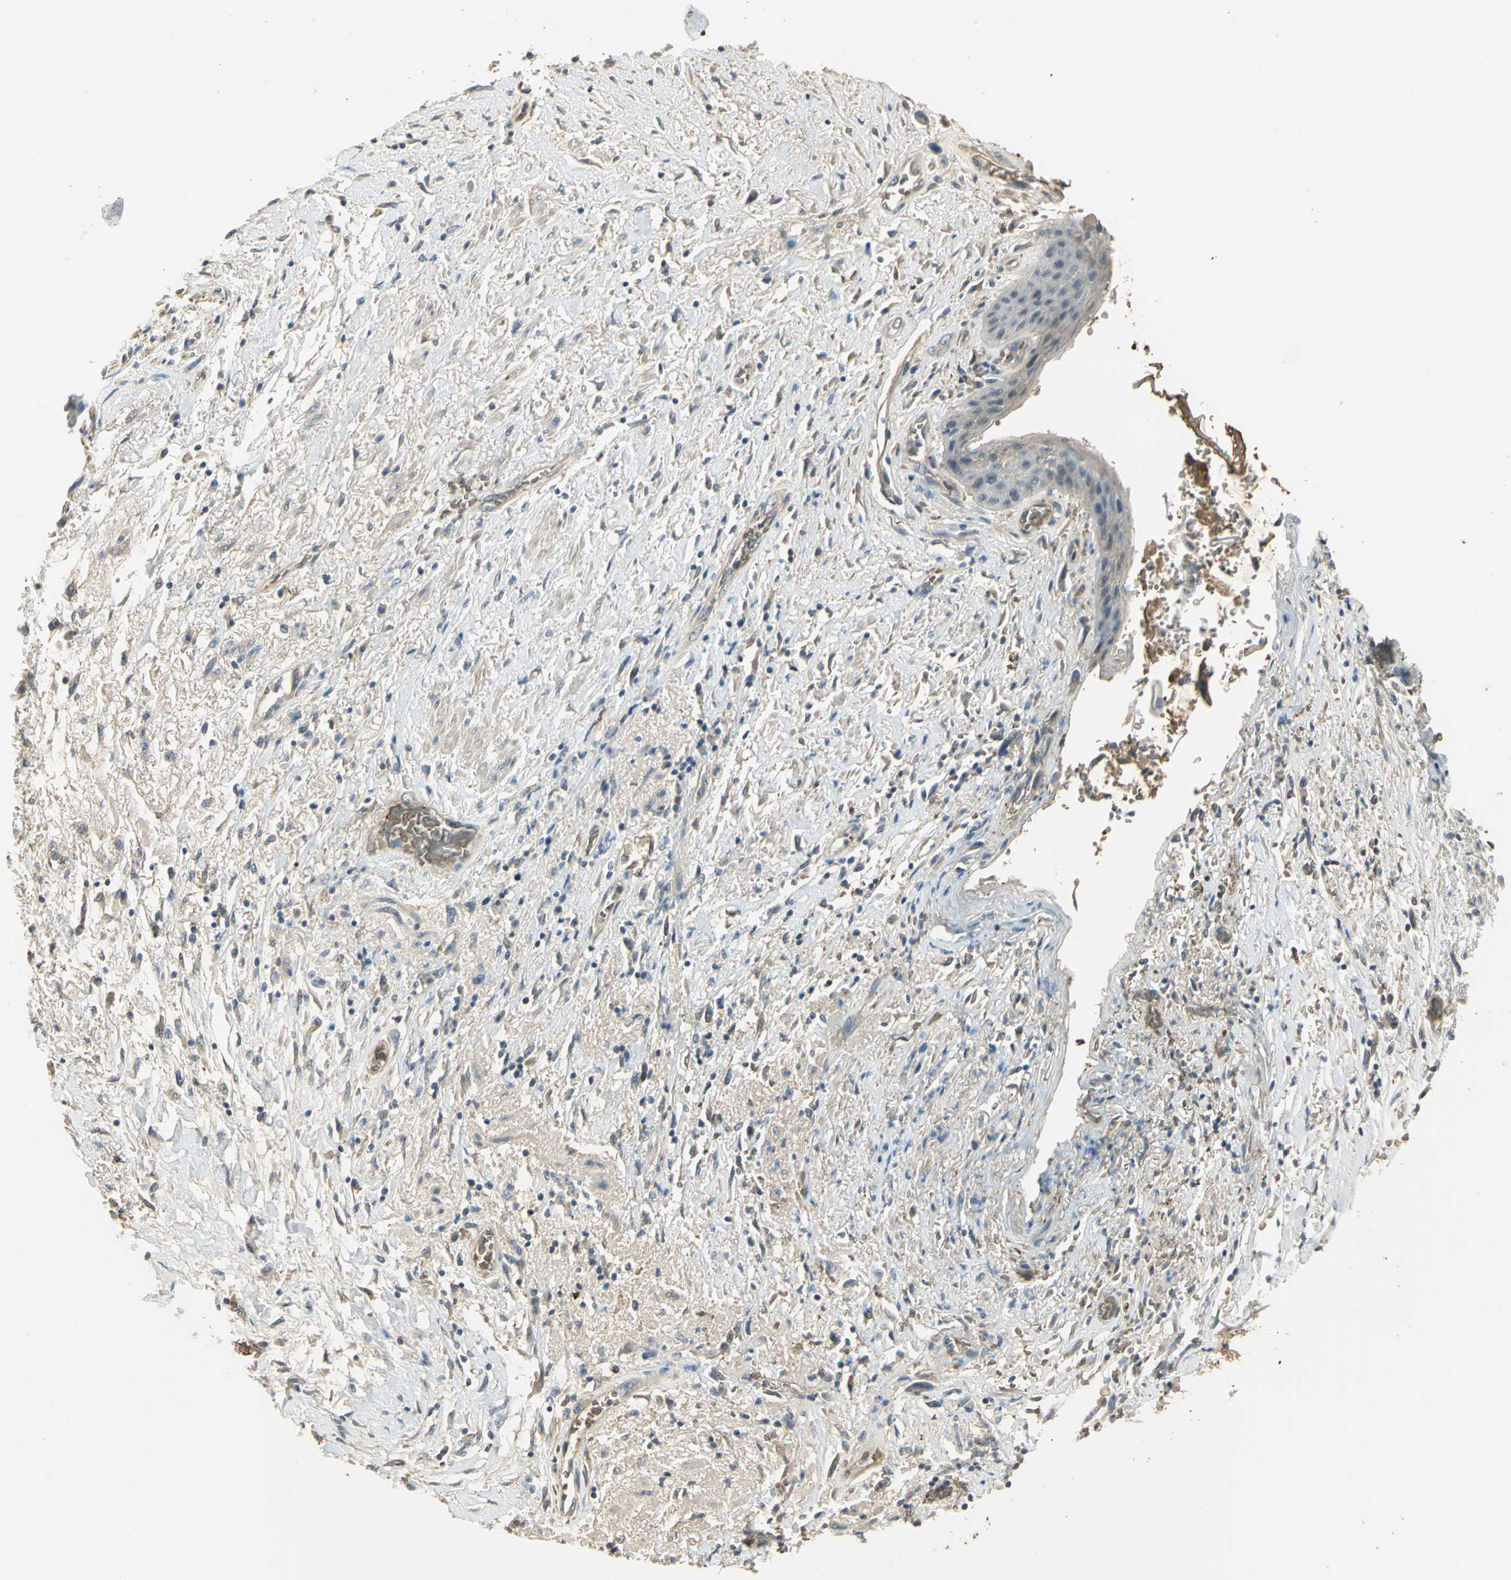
{"staining": {"intensity": "moderate", "quantity": "<25%", "location": "cytoplasmic/membranous"}, "tissue": "skin", "cell_type": "Epidermal cells", "image_type": "normal", "snomed": [{"axis": "morphology", "description": "Normal tissue, NOS"}, {"axis": "topography", "description": "Anal"}], "caption": "Protein expression analysis of benign skin reveals moderate cytoplasmic/membranous positivity in about <25% of epidermal cells. (IHC, brightfield microscopy, high magnification).", "gene": "DDAH1", "patient": {"sex": "female", "age": 46}}